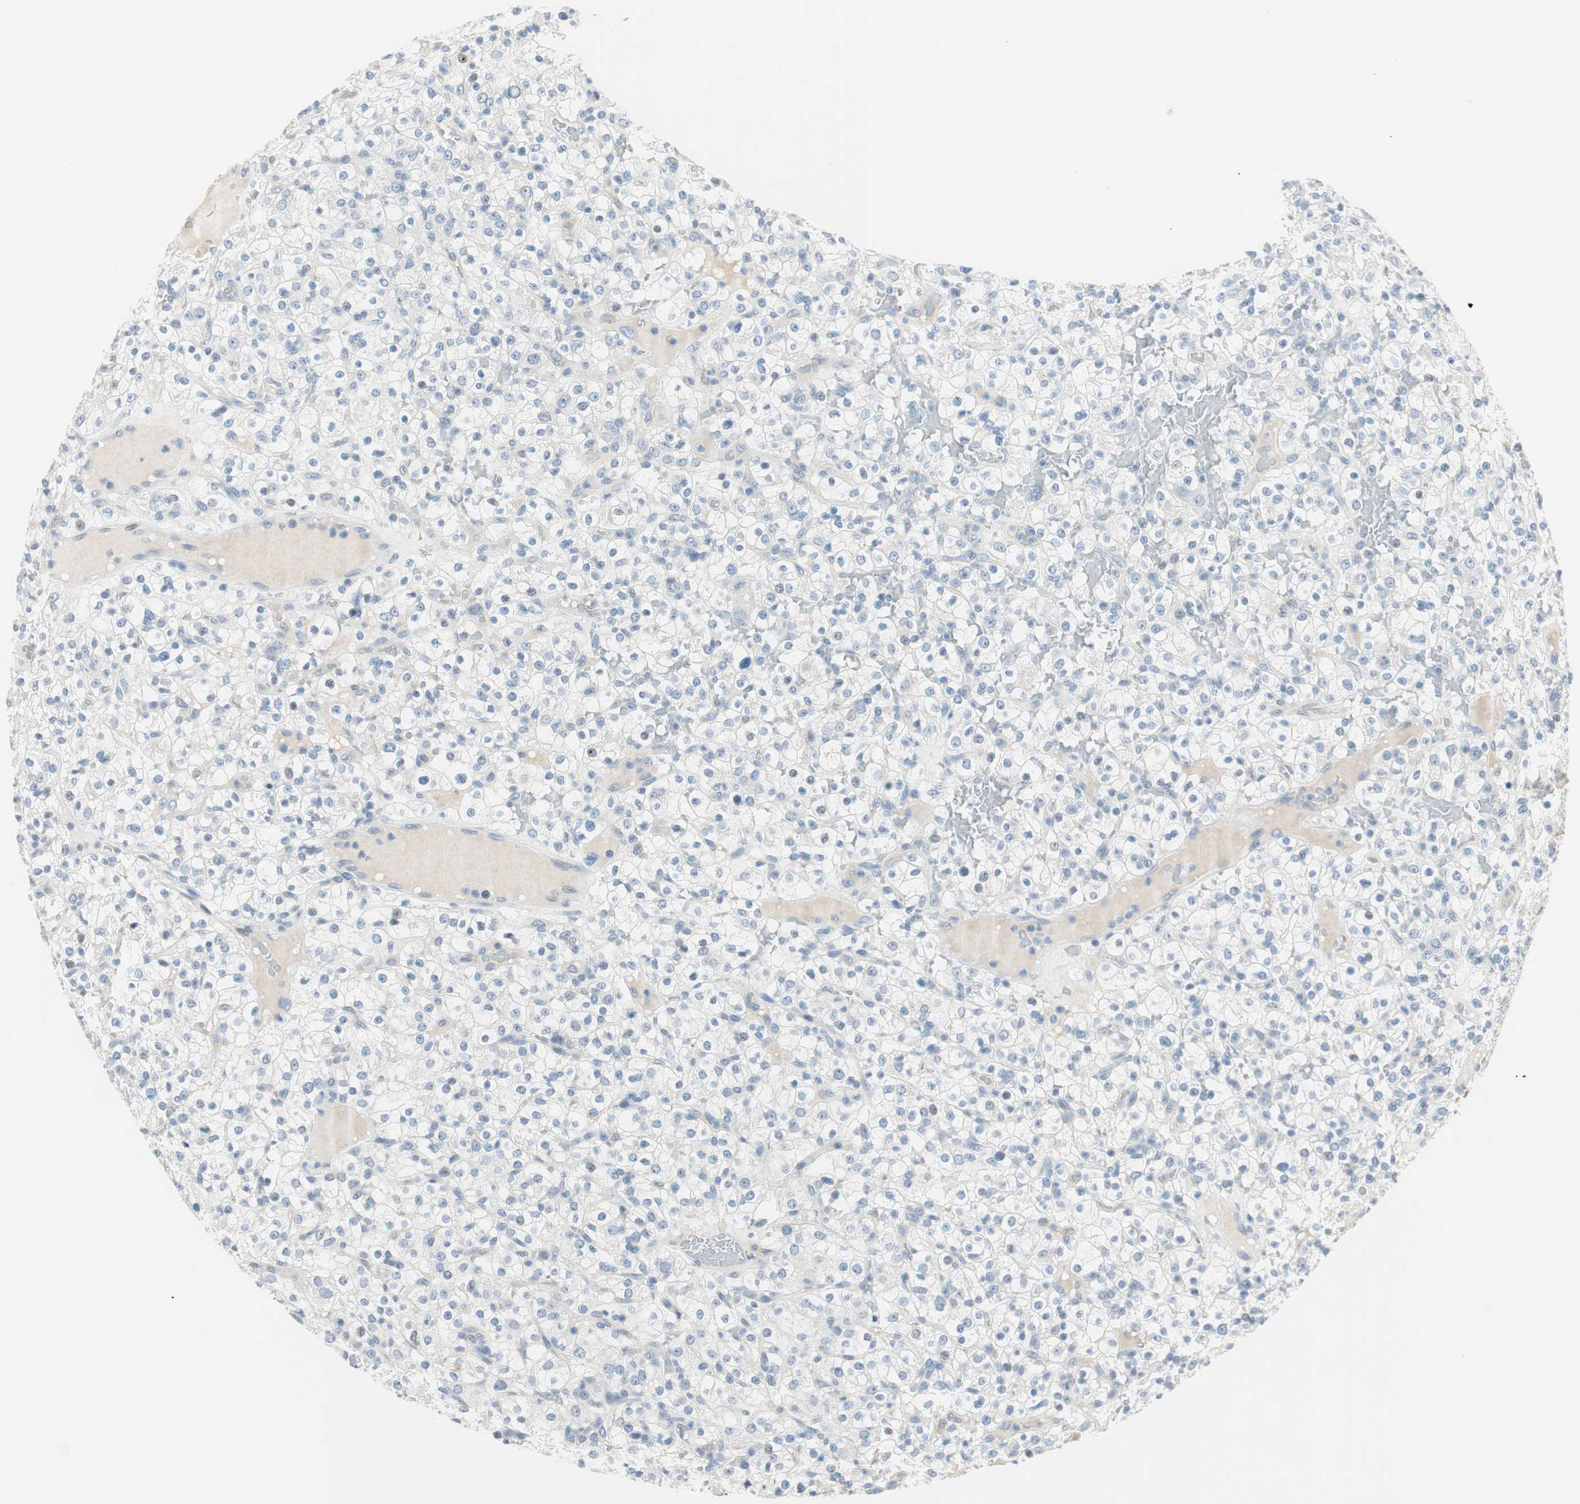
{"staining": {"intensity": "negative", "quantity": "none", "location": "none"}, "tissue": "renal cancer", "cell_type": "Tumor cells", "image_type": "cancer", "snomed": [{"axis": "morphology", "description": "Normal tissue, NOS"}, {"axis": "morphology", "description": "Adenocarcinoma, NOS"}, {"axis": "topography", "description": "Kidney"}], "caption": "This is an immunohistochemistry (IHC) image of renal cancer. There is no staining in tumor cells.", "gene": "GNAO1", "patient": {"sex": "female", "age": 72}}